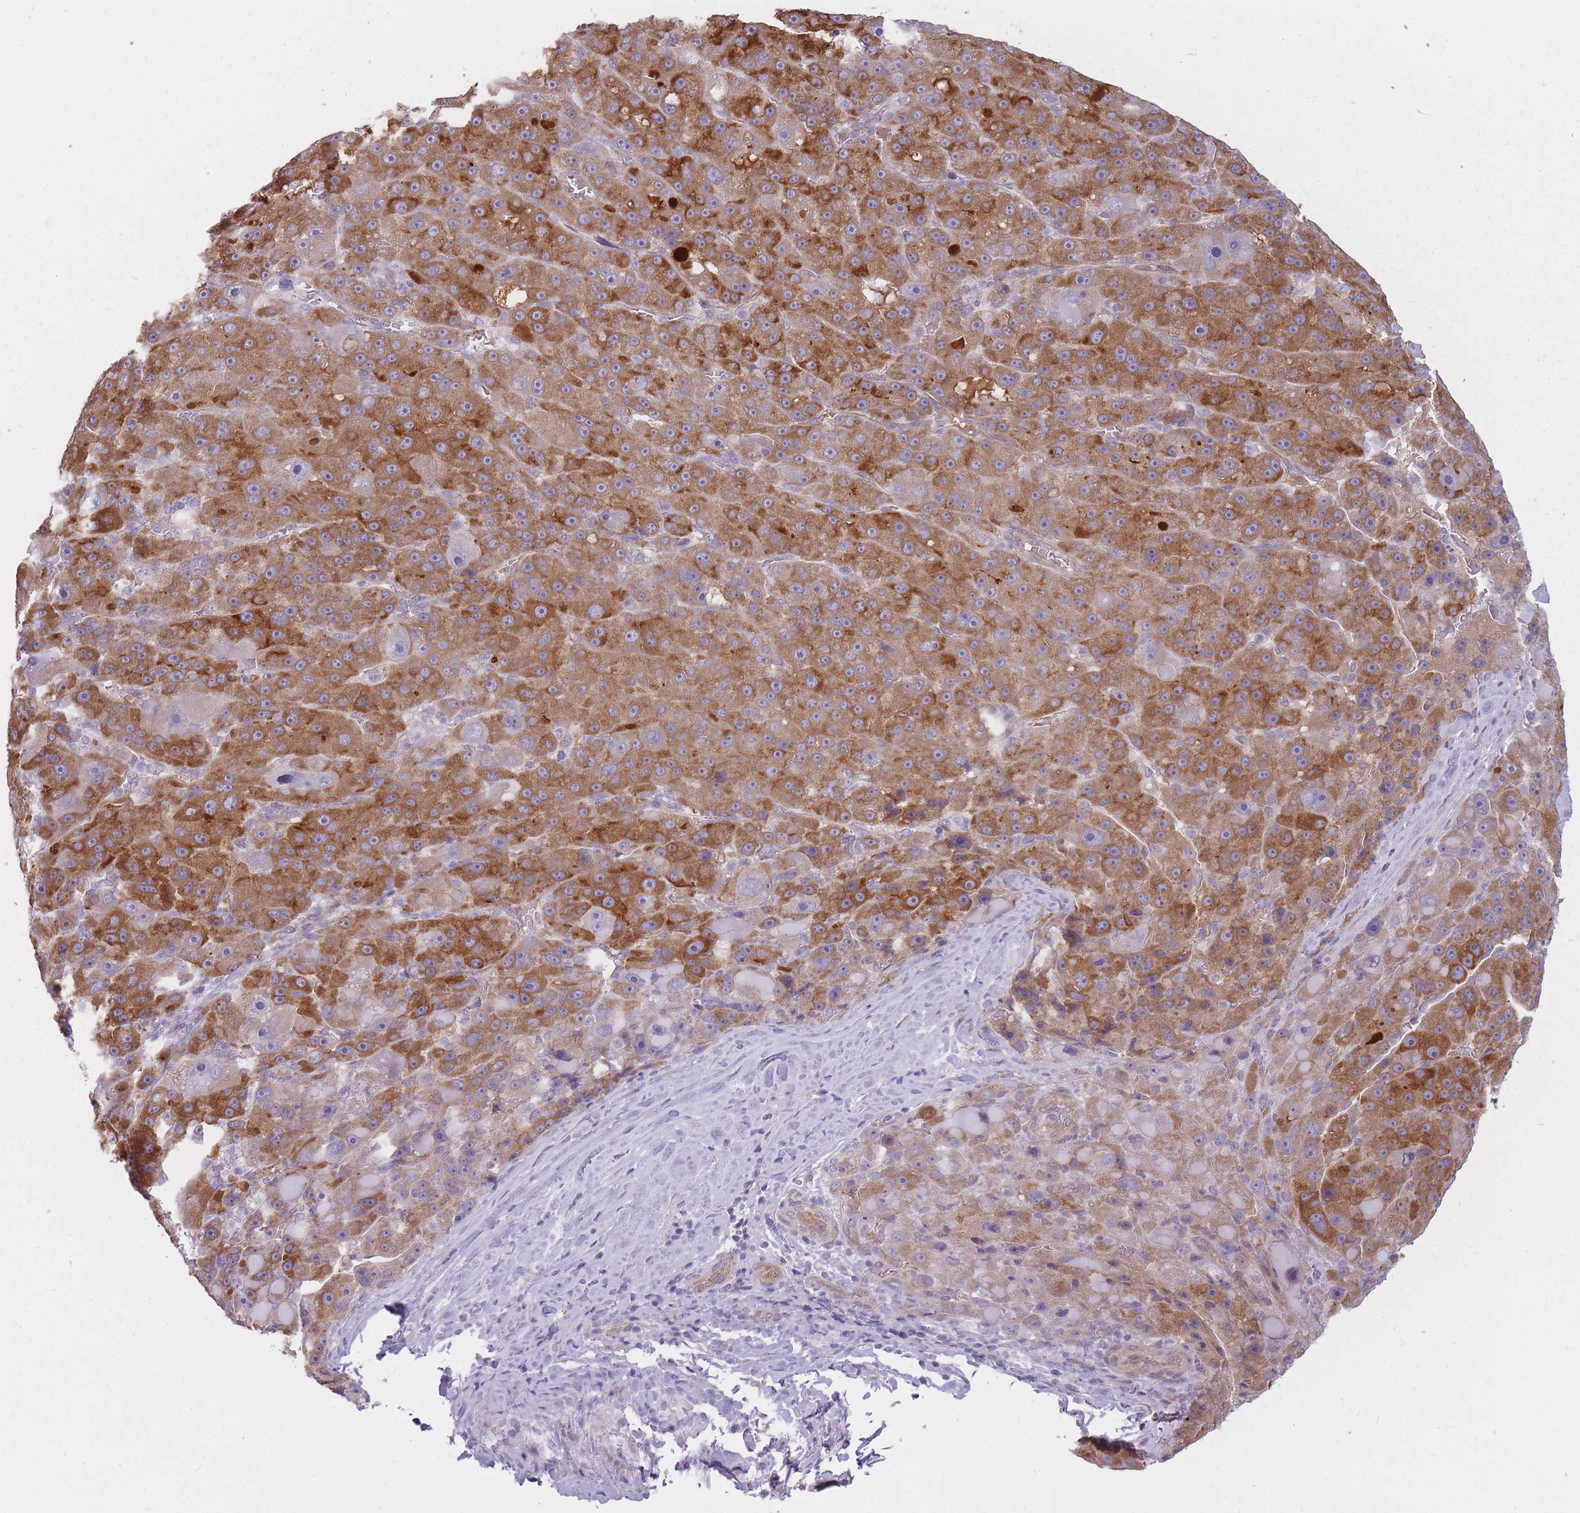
{"staining": {"intensity": "moderate", "quantity": ">75%", "location": "cytoplasmic/membranous"}, "tissue": "liver cancer", "cell_type": "Tumor cells", "image_type": "cancer", "snomed": [{"axis": "morphology", "description": "Carcinoma, Hepatocellular, NOS"}, {"axis": "topography", "description": "Liver"}], "caption": "Immunohistochemistry (IHC) image of neoplastic tissue: human liver cancer stained using IHC exhibits medium levels of moderate protein expression localized specifically in the cytoplasmic/membranous of tumor cells, appearing as a cytoplasmic/membranous brown color.", "gene": "PGRMC2", "patient": {"sex": "male", "age": 76}}